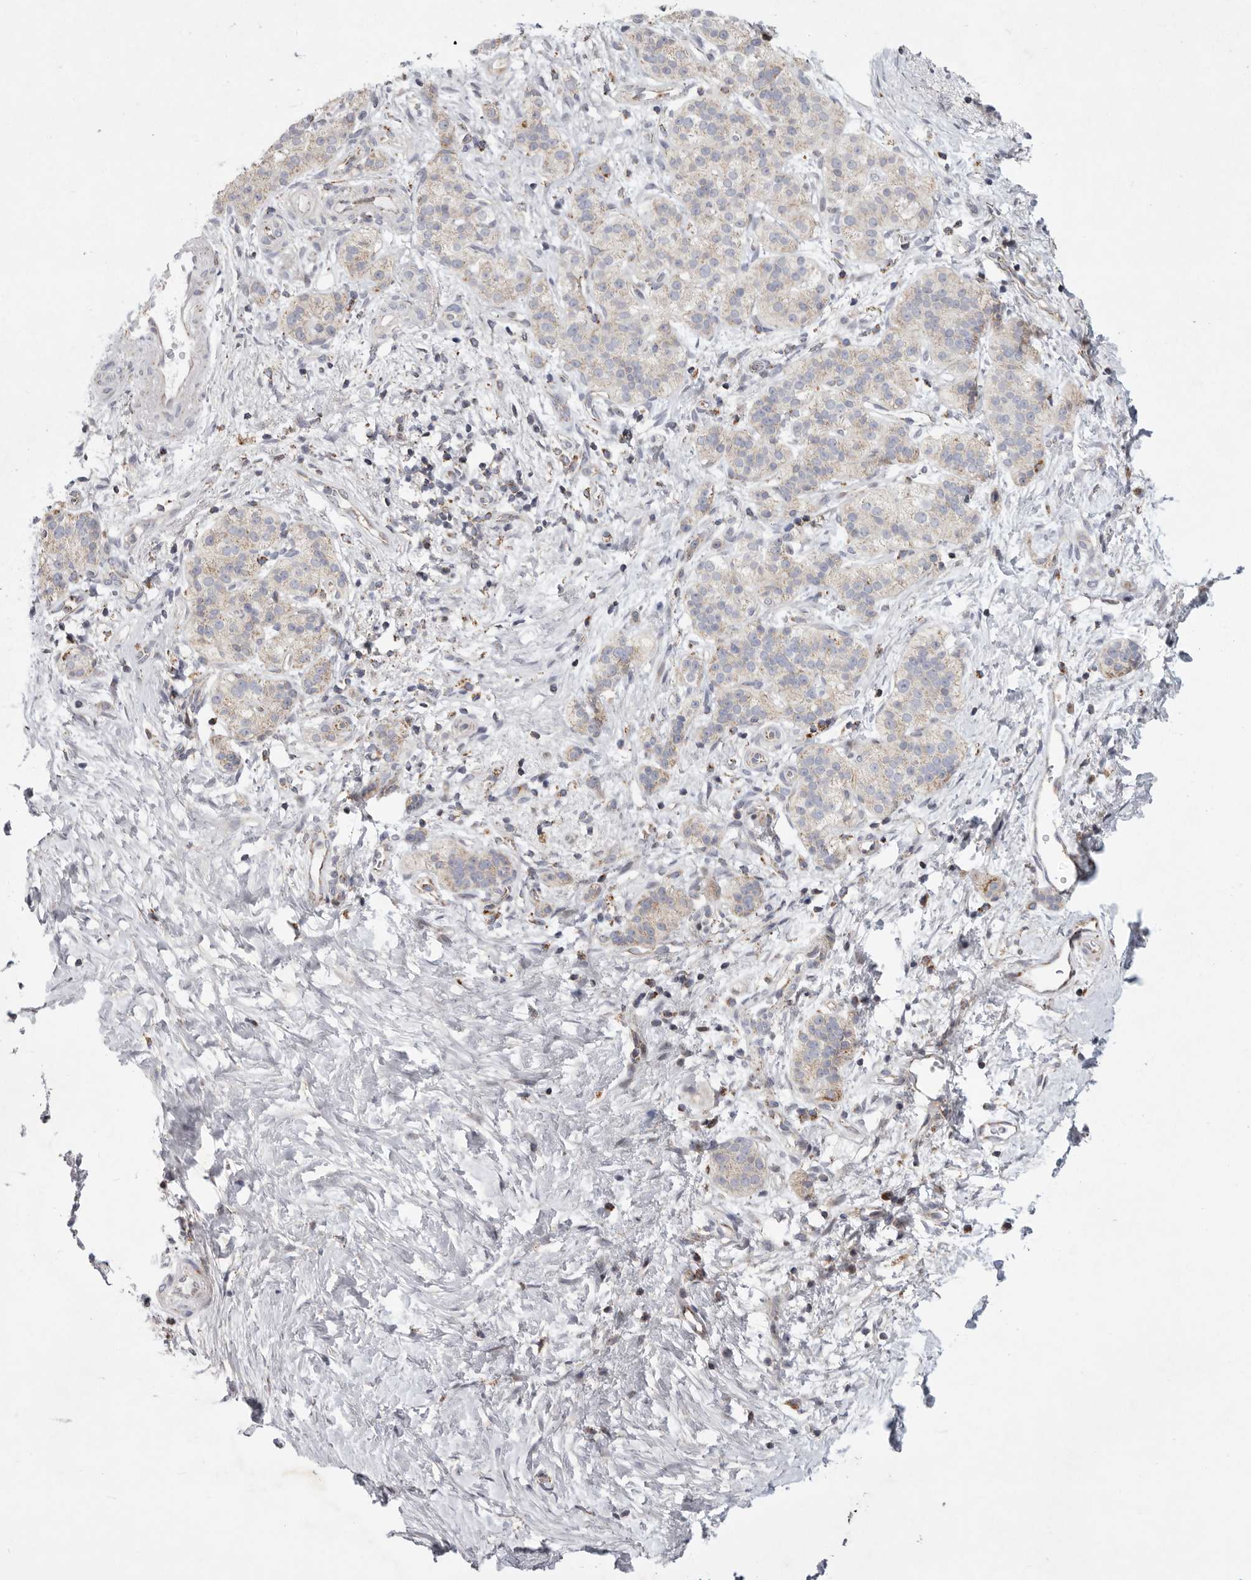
{"staining": {"intensity": "negative", "quantity": "none", "location": "none"}, "tissue": "pancreatic cancer", "cell_type": "Tumor cells", "image_type": "cancer", "snomed": [{"axis": "morphology", "description": "Adenocarcinoma, NOS"}, {"axis": "topography", "description": "Pancreas"}], "caption": "An image of pancreatic adenocarcinoma stained for a protein demonstrates no brown staining in tumor cells.", "gene": "MPZL1", "patient": {"sex": "male", "age": 50}}